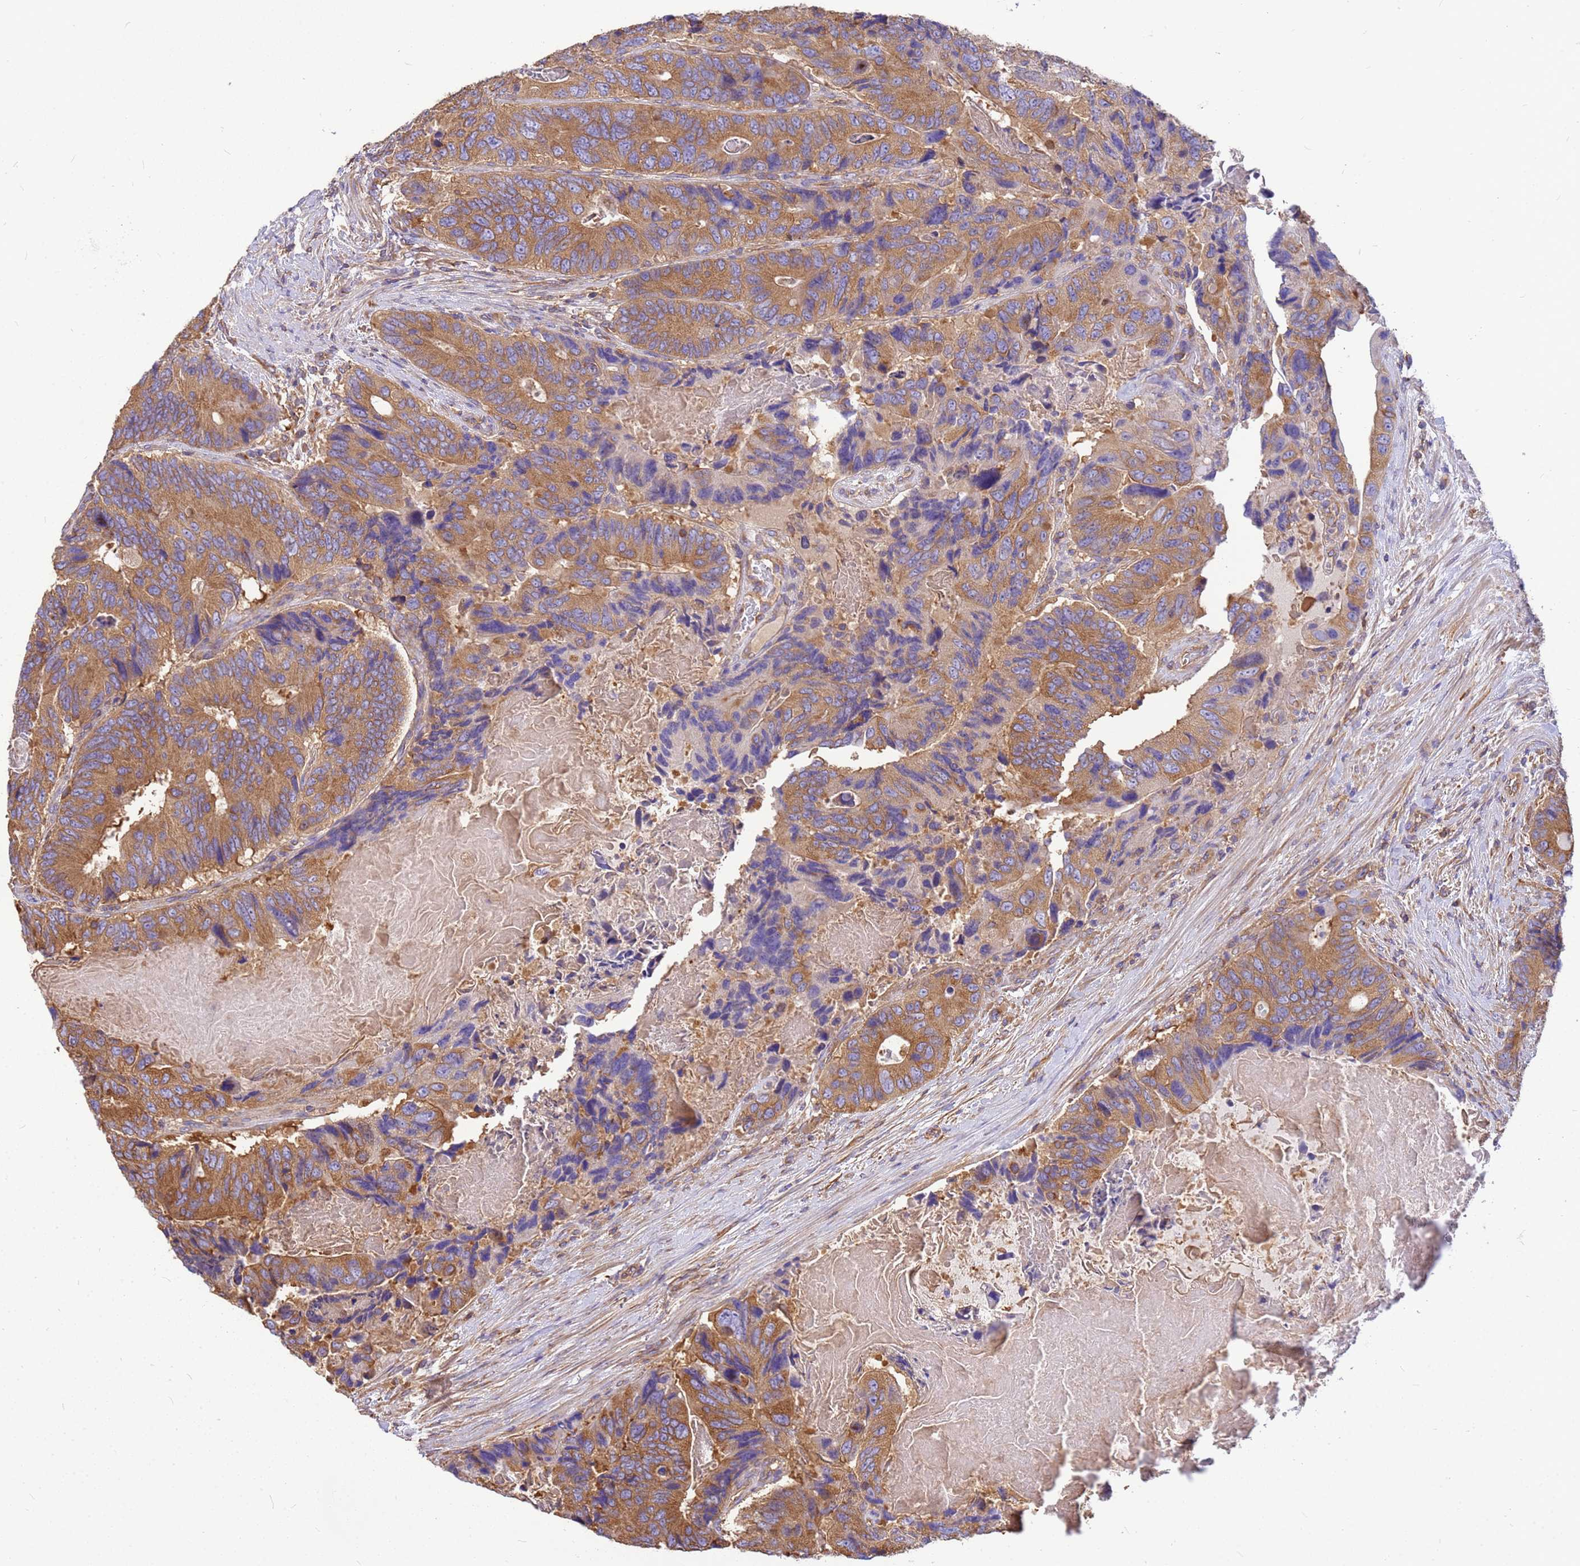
{"staining": {"intensity": "moderate", "quantity": ">75%", "location": "cytoplasmic/membranous"}, "tissue": "colorectal cancer", "cell_type": "Tumor cells", "image_type": "cancer", "snomed": [{"axis": "morphology", "description": "Adenocarcinoma, NOS"}, {"axis": "topography", "description": "Colon"}], "caption": "Moderate cytoplasmic/membranous protein staining is present in about >75% of tumor cells in colorectal cancer.", "gene": "TUBB1", "patient": {"sex": "male", "age": 84}}